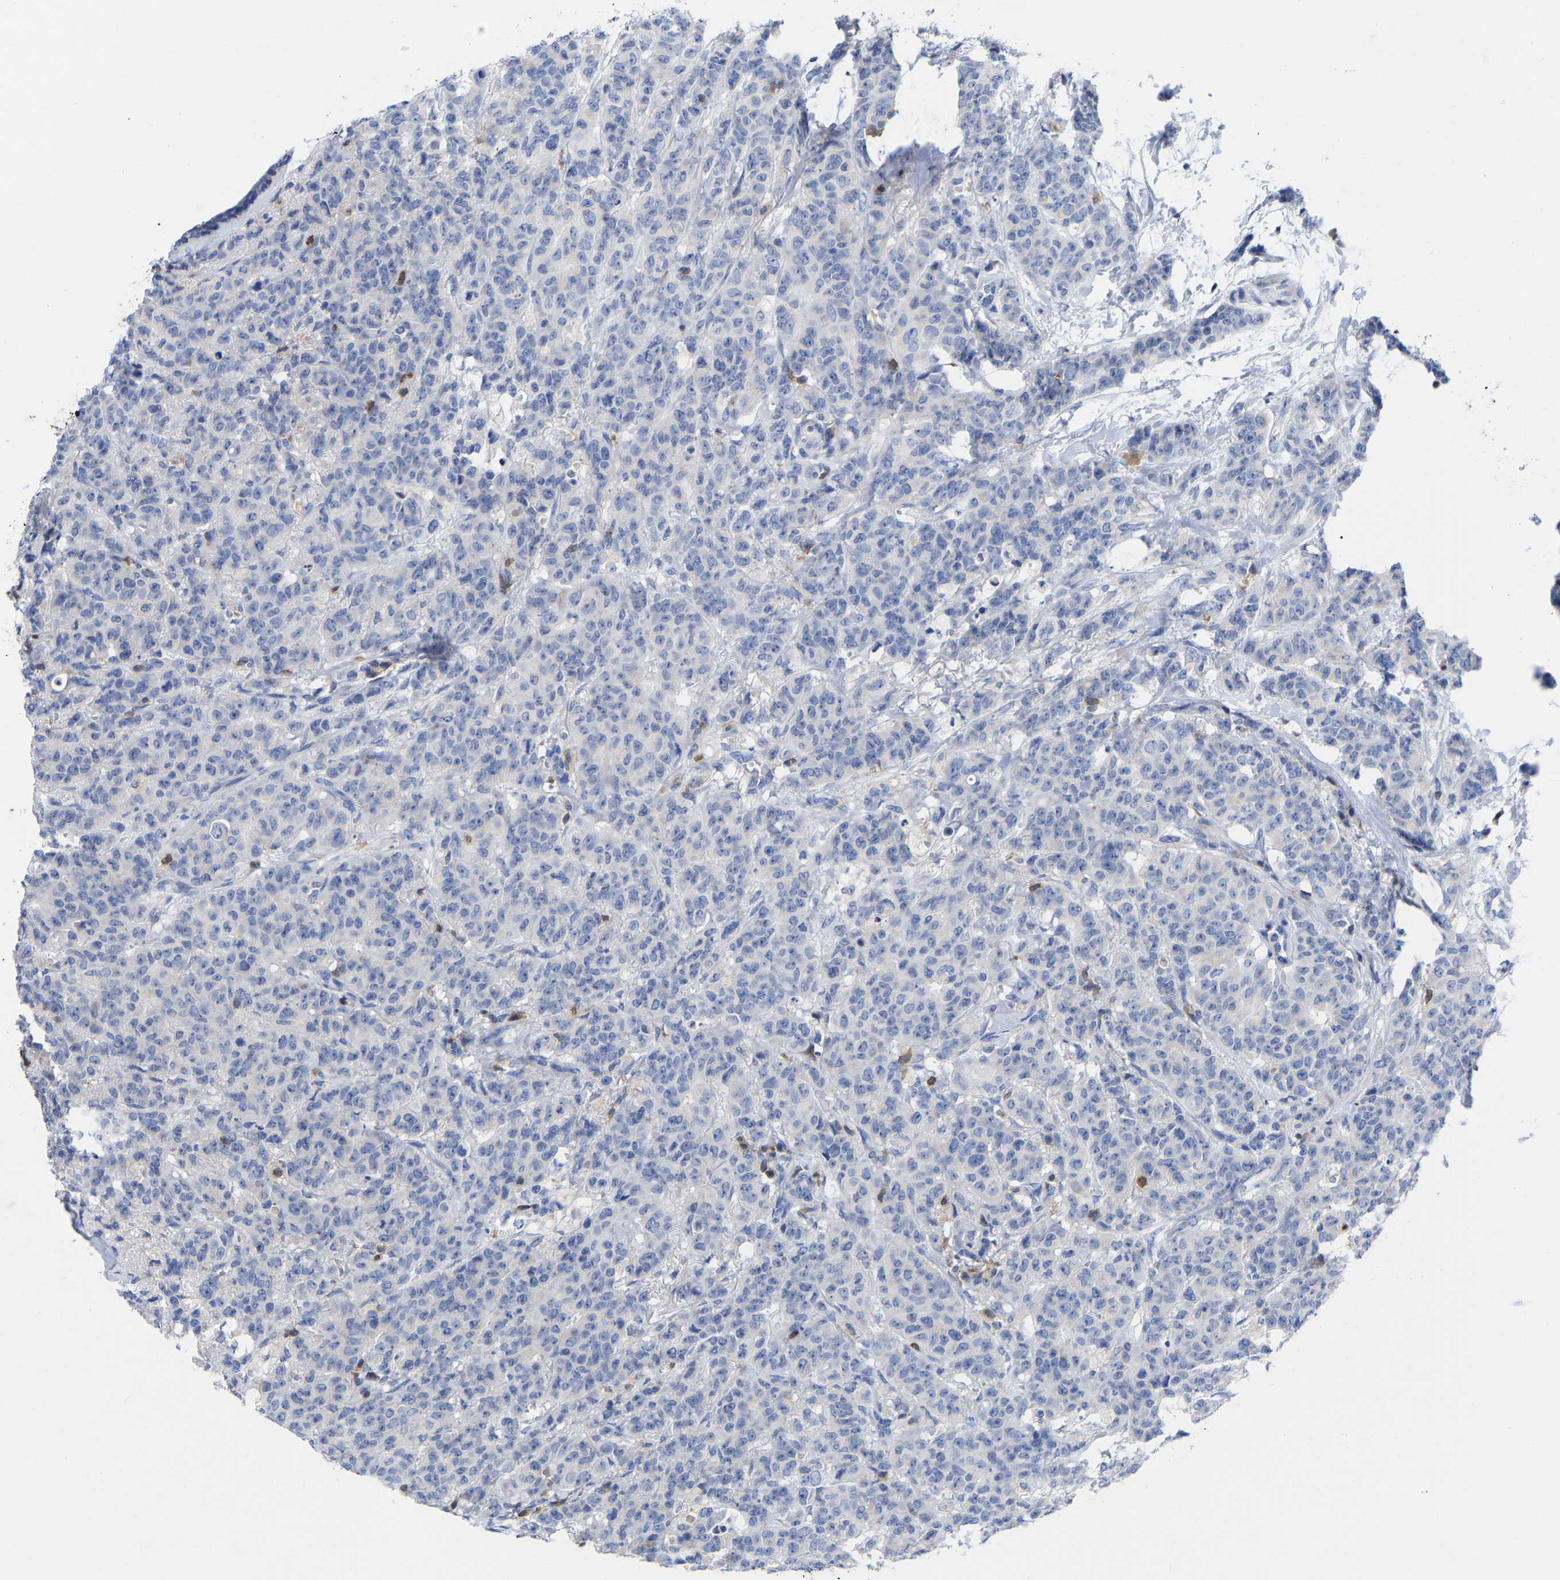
{"staining": {"intensity": "negative", "quantity": "none", "location": "none"}, "tissue": "breast cancer", "cell_type": "Tumor cells", "image_type": "cancer", "snomed": [{"axis": "morphology", "description": "Normal tissue, NOS"}, {"axis": "morphology", "description": "Duct carcinoma"}, {"axis": "topography", "description": "Breast"}], "caption": "DAB immunohistochemical staining of breast cancer (intraductal carcinoma) displays no significant expression in tumor cells.", "gene": "PTPN7", "patient": {"sex": "female", "age": 40}}